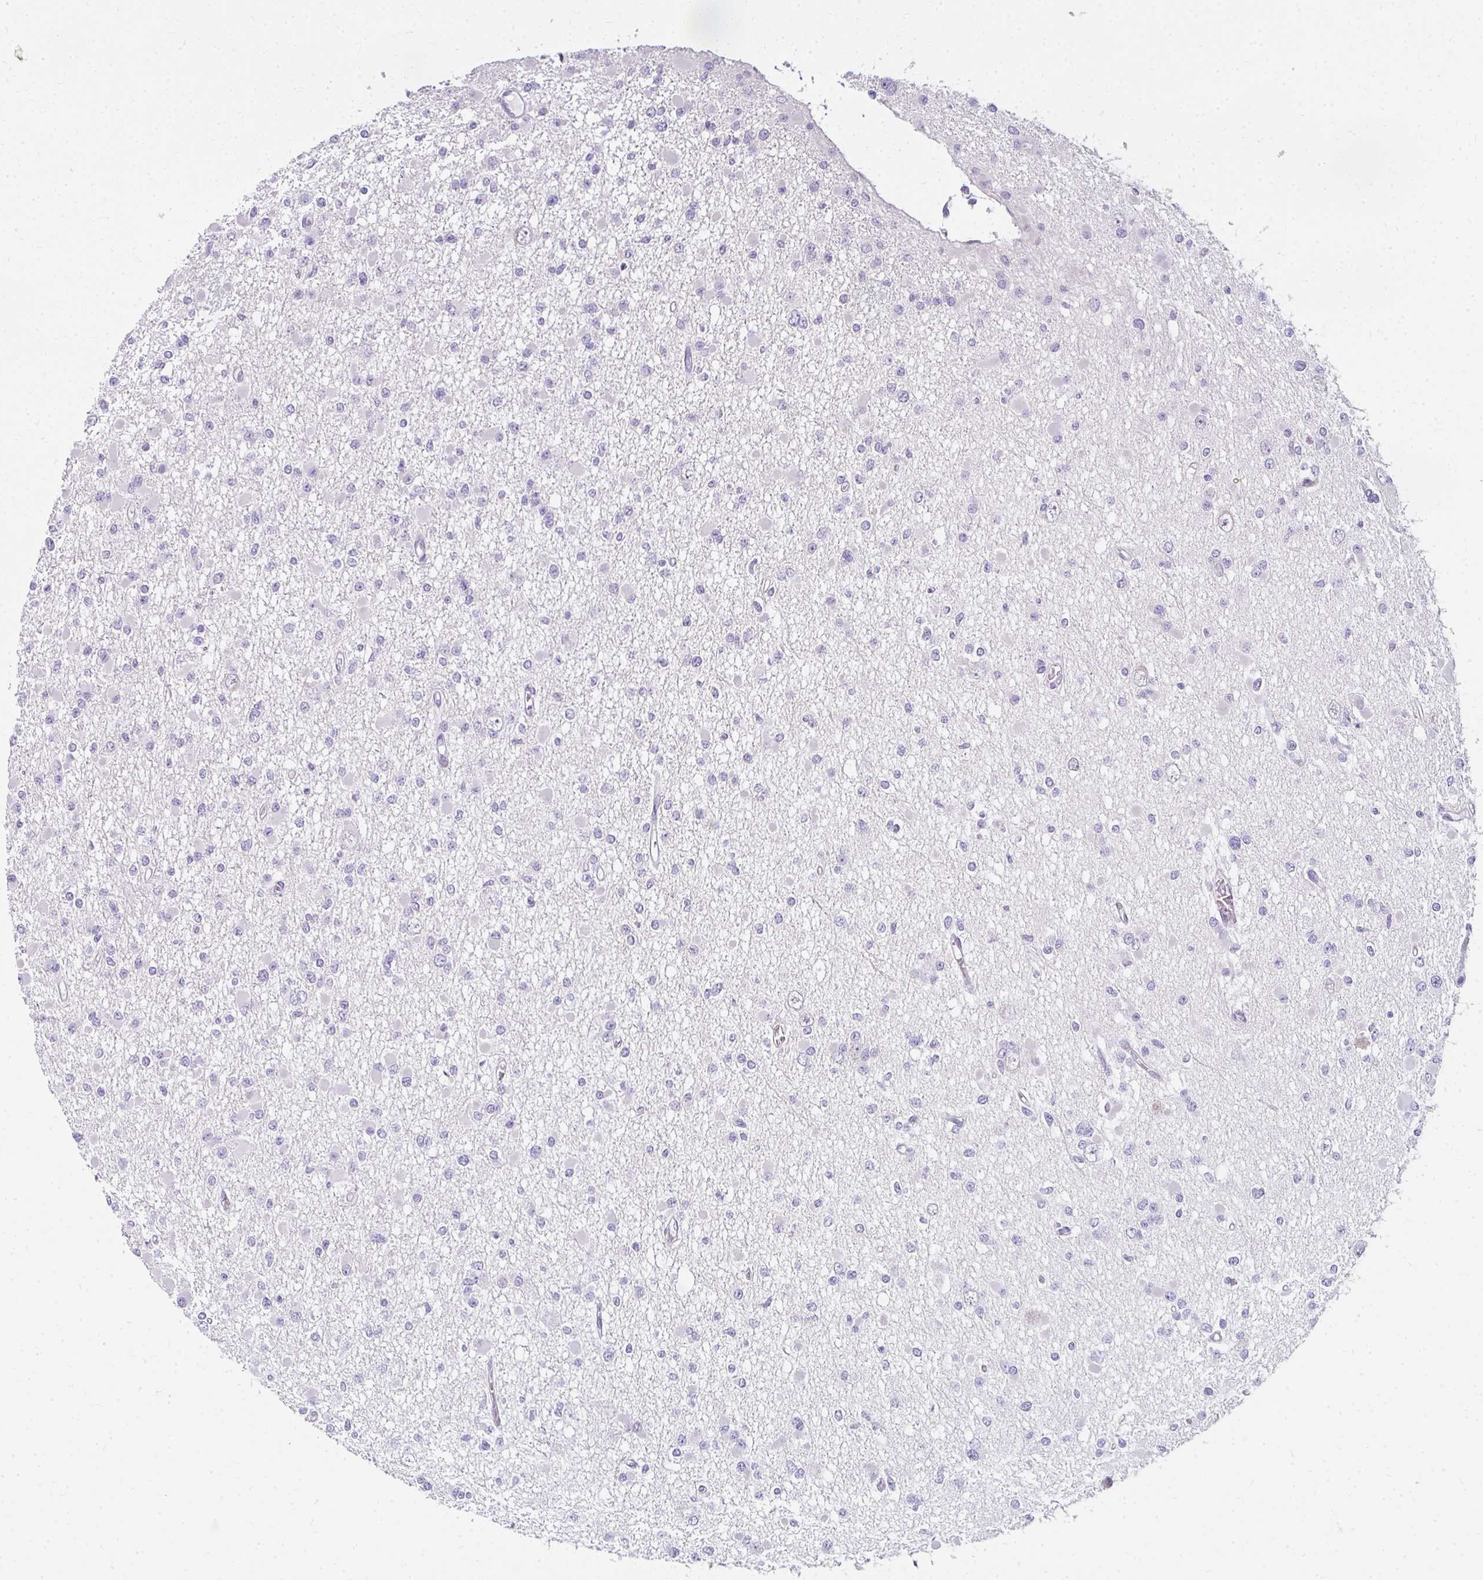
{"staining": {"intensity": "negative", "quantity": "none", "location": "none"}, "tissue": "glioma", "cell_type": "Tumor cells", "image_type": "cancer", "snomed": [{"axis": "morphology", "description": "Glioma, malignant, Low grade"}, {"axis": "topography", "description": "Brain"}], "caption": "Tumor cells are negative for brown protein staining in glioma.", "gene": "PPP1R3G", "patient": {"sex": "female", "age": 22}}